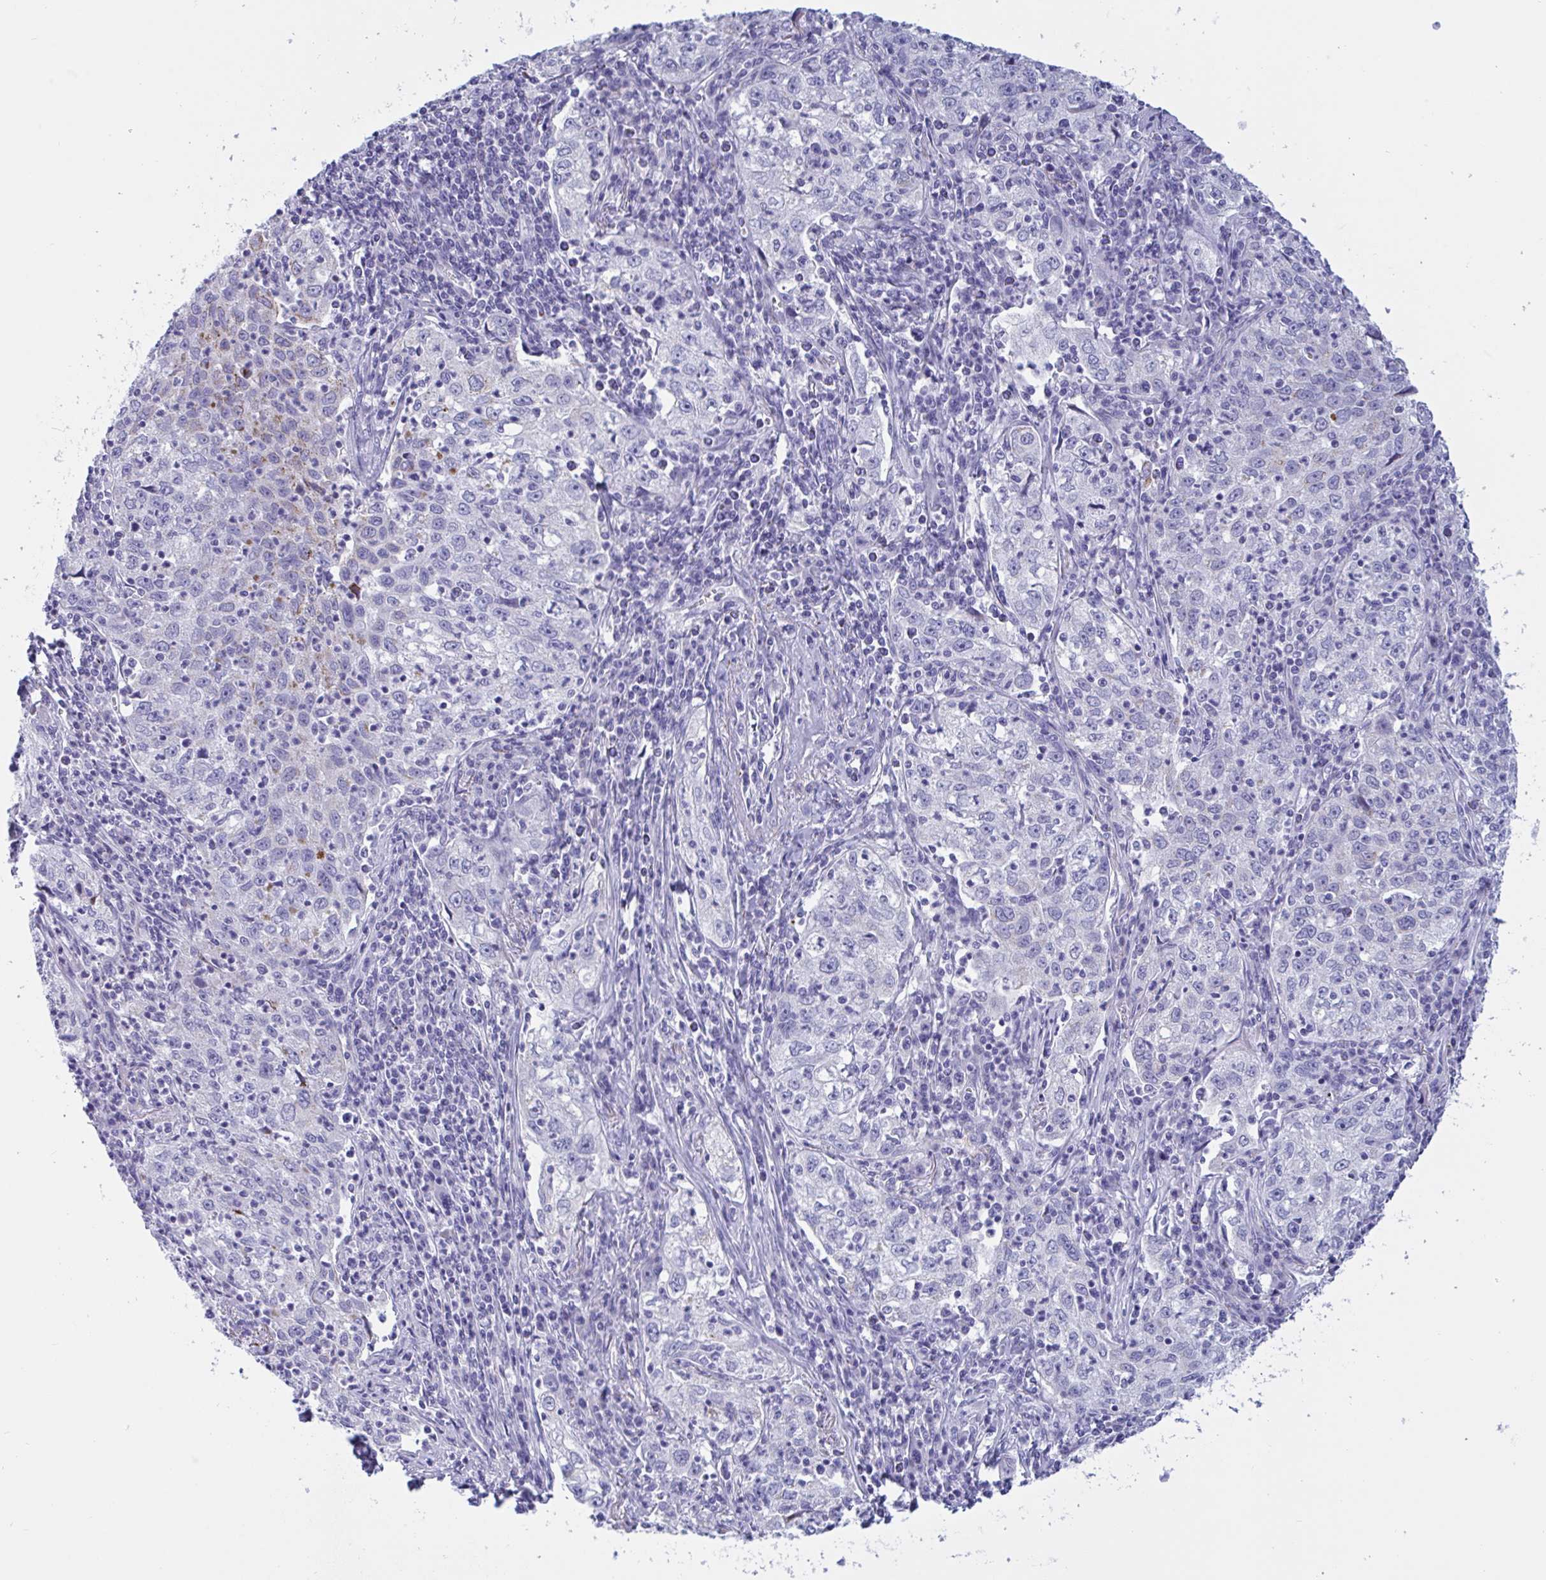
{"staining": {"intensity": "negative", "quantity": "none", "location": "none"}, "tissue": "lung cancer", "cell_type": "Tumor cells", "image_type": "cancer", "snomed": [{"axis": "morphology", "description": "Squamous cell carcinoma, NOS"}, {"axis": "topography", "description": "Lung"}], "caption": "Tumor cells are negative for protein expression in human lung squamous cell carcinoma.", "gene": "OXLD1", "patient": {"sex": "male", "age": 71}}